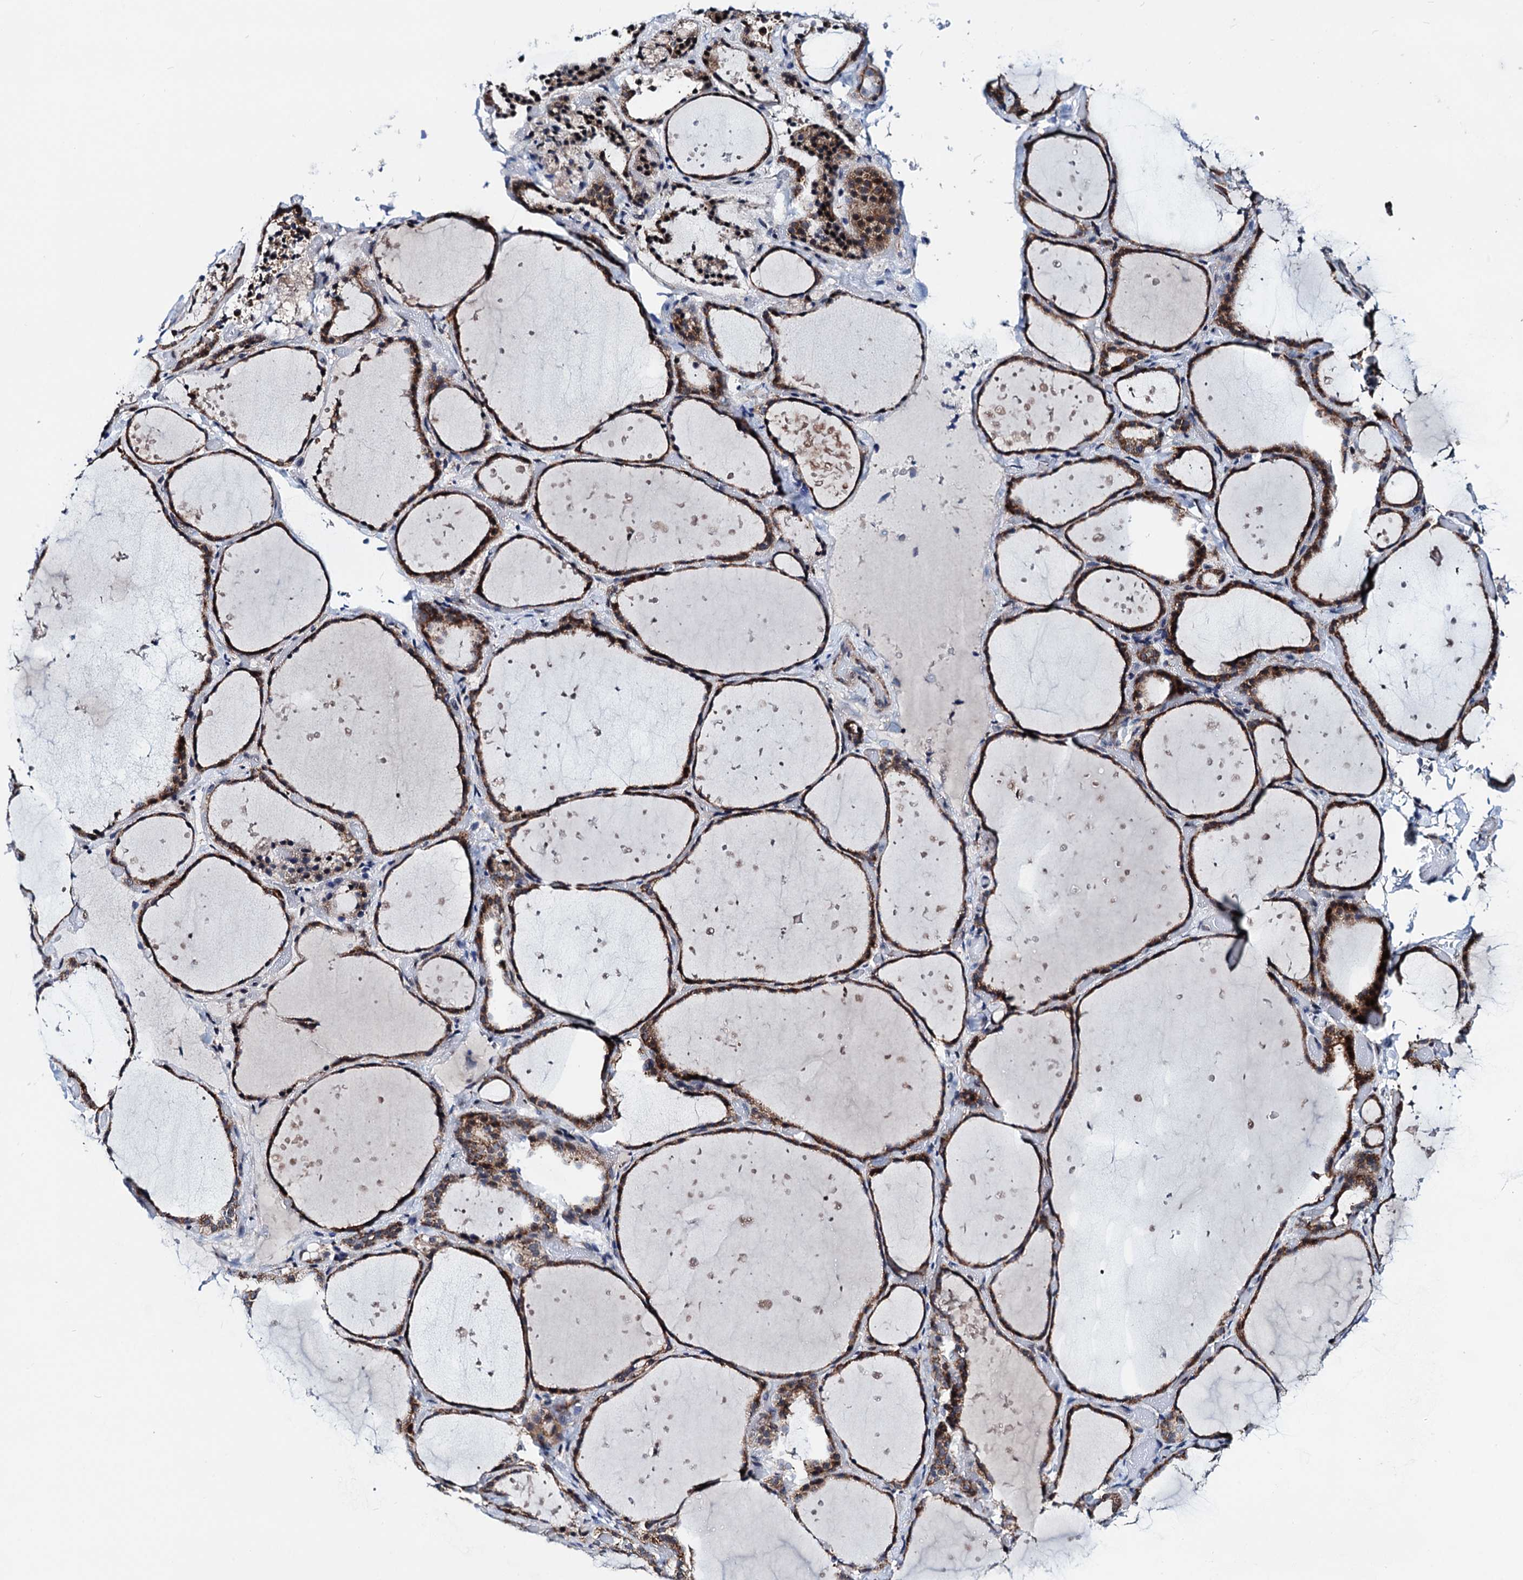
{"staining": {"intensity": "moderate", "quantity": ">75%", "location": "cytoplasmic/membranous,nuclear"}, "tissue": "thyroid gland", "cell_type": "Glandular cells", "image_type": "normal", "snomed": [{"axis": "morphology", "description": "Normal tissue, NOS"}, {"axis": "topography", "description": "Thyroid gland"}], "caption": "Brown immunohistochemical staining in normal human thyroid gland exhibits moderate cytoplasmic/membranous,nuclear staining in about >75% of glandular cells. The staining is performed using DAB (3,3'-diaminobenzidine) brown chromogen to label protein expression. The nuclei are counter-stained blue using hematoxylin.", "gene": "COA4", "patient": {"sex": "female", "age": 44}}